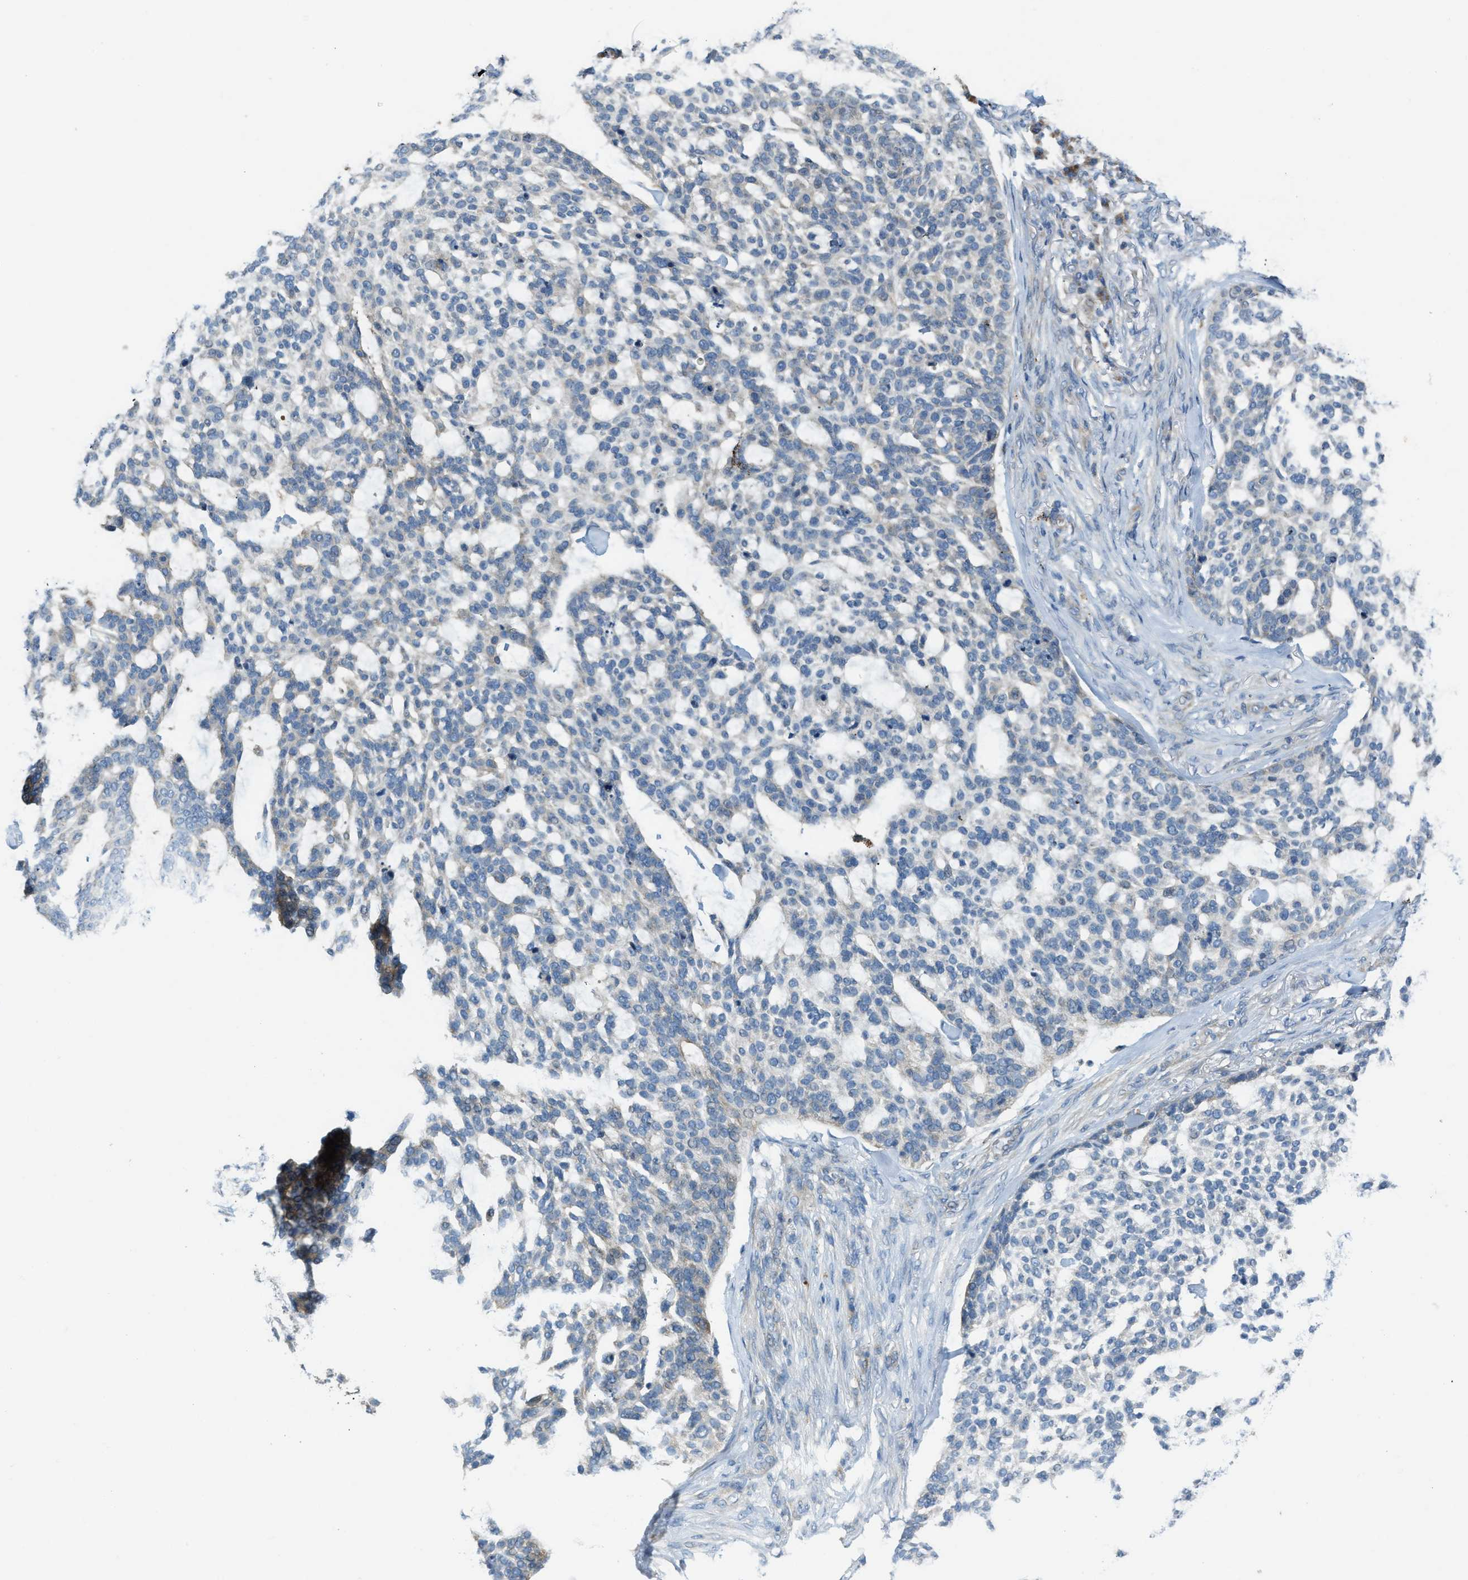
{"staining": {"intensity": "negative", "quantity": "none", "location": "none"}, "tissue": "skin cancer", "cell_type": "Tumor cells", "image_type": "cancer", "snomed": [{"axis": "morphology", "description": "Basal cell carcinoma"}, {"axis": "topography", "description": "Skin"}], "caption": "There is no significant expression in tumor cells of skin cancer.", "gene": "KLHDC10", "patient": {"sex": "female", "age": 64}}